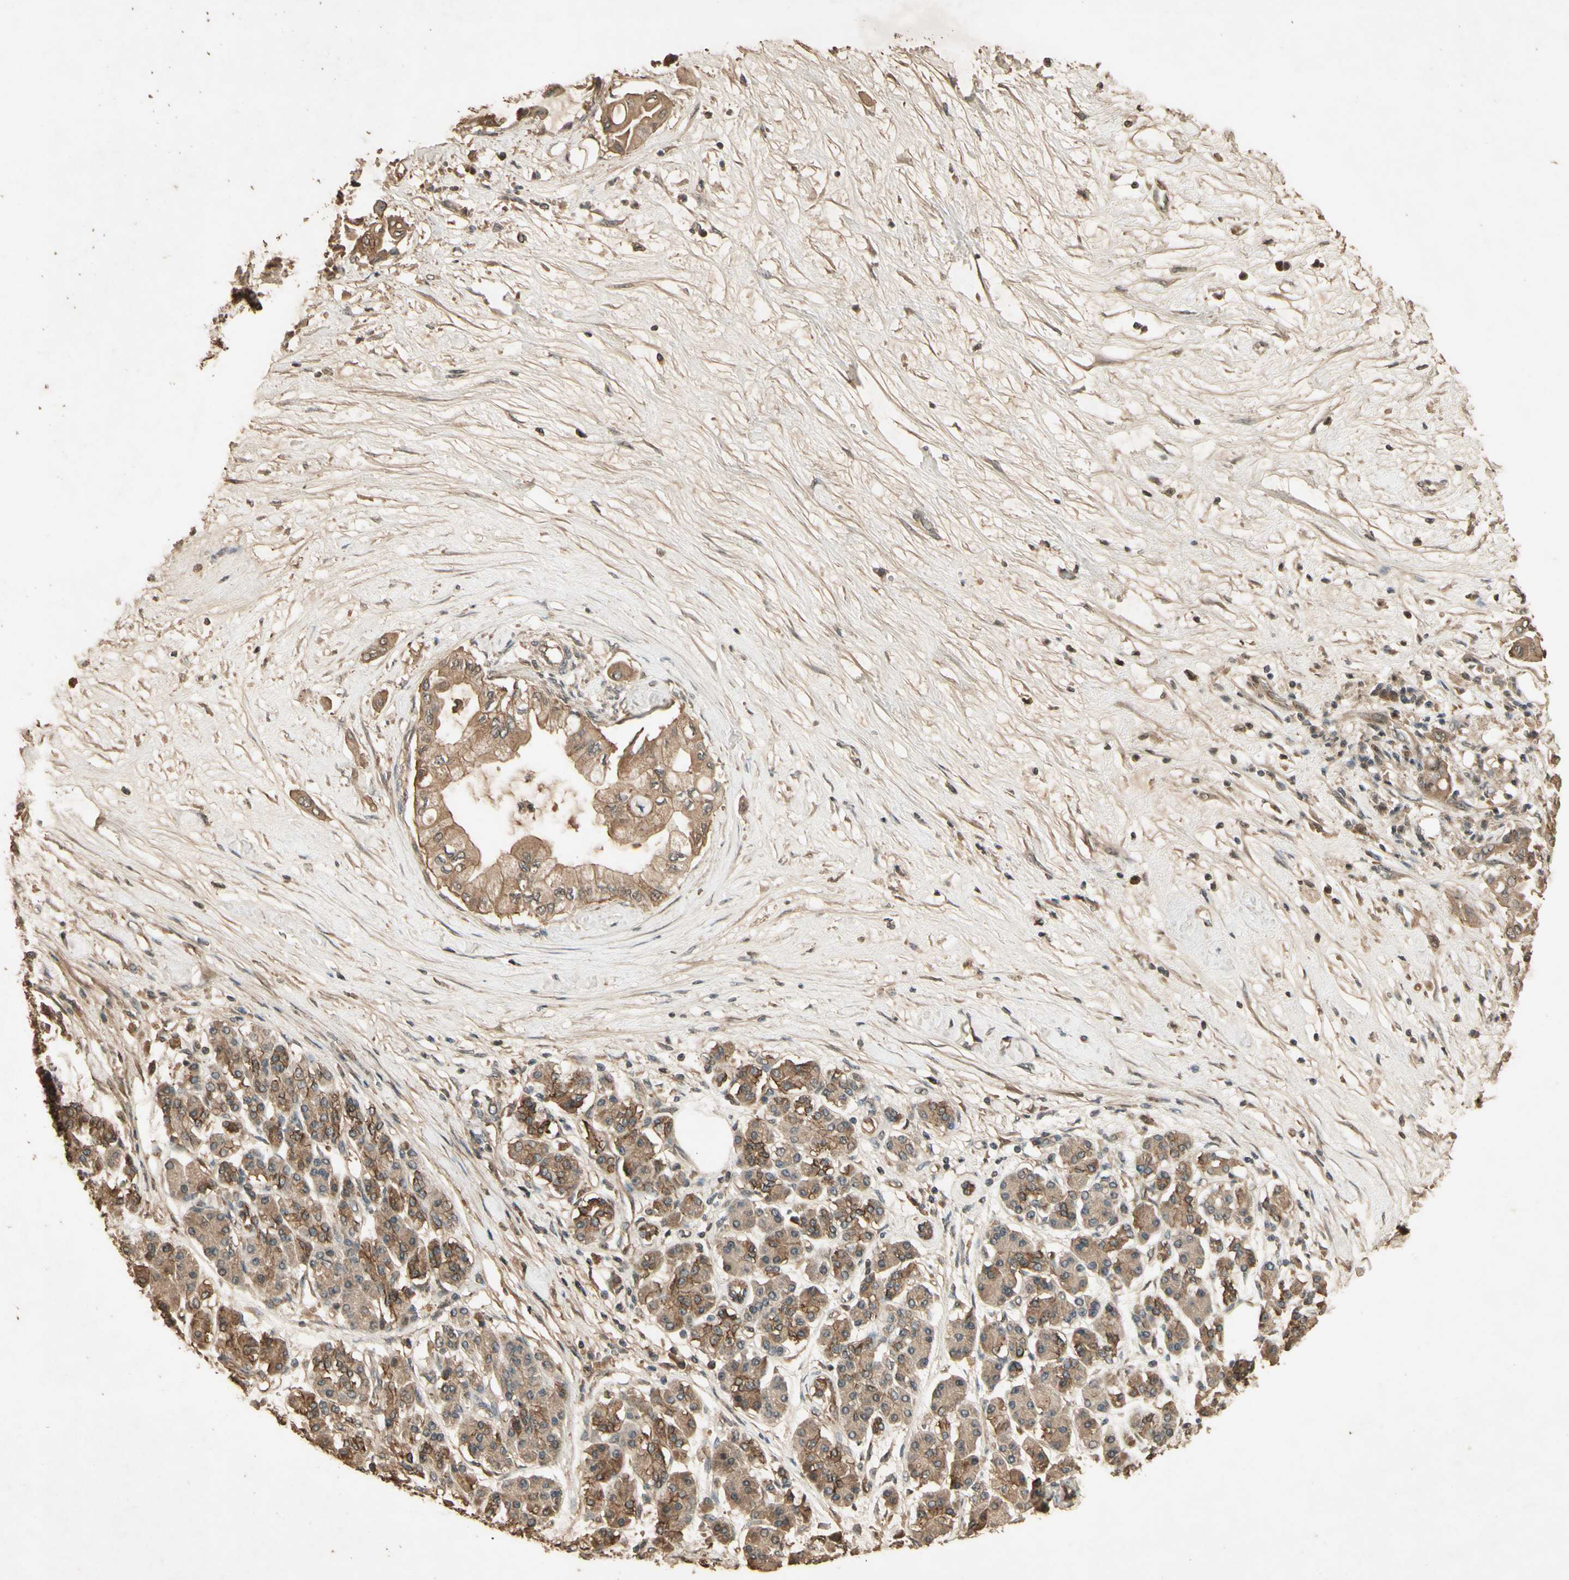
{"staining": {"intensity": "moderate", "quantity": ">75%", "location": "cytoplasmic/membranous"}, "tissue": "pancreatic cancer", "cell_type": "Tumor cells", "image_type": "cancer", "snomed": [{"axis": "morphology", "description": "Adenocarcinoma, NOS"}, {"axis": "morphology", "description": "Adenocarcinoma, metastatic, NOS"}, {"axis": "topography", "description": "Lymph node"}, {"axis": "topography", "description": "Pancreas"}, {"axis": "topography", "description": "Duodenum"}], "caption": "Human metastatic adenocarcinoma (pancreatic) stained with a brown dye displays moderate cytoplasmic/membranous positive staining in approximately >75% of tumor cells.", "gene": "SMAD9", "patient": {"sex": "female", "age": 64}}